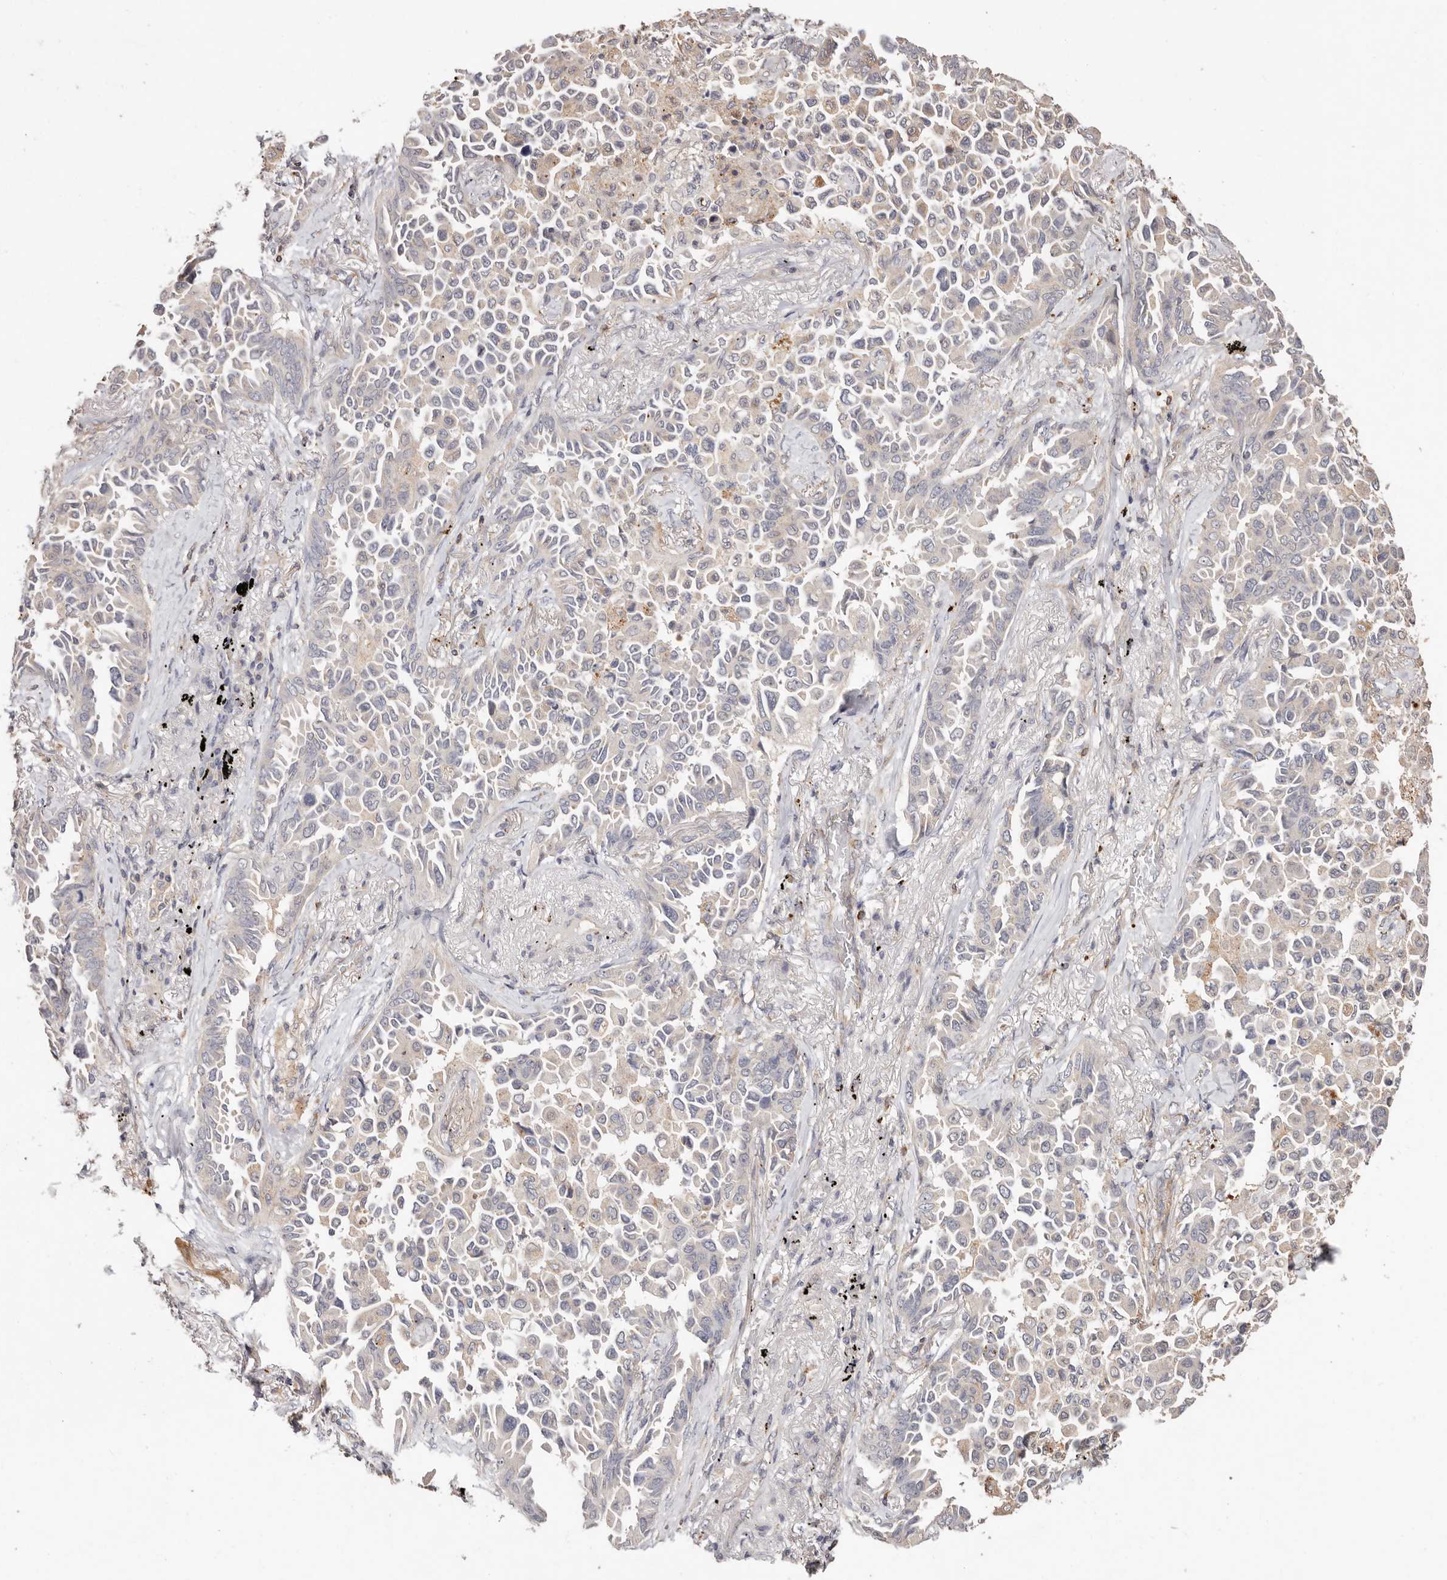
{"staining": {"intensity": "negative", "quantity": "none", "location": "none"}, "tissue": "lung cancer", "cell_type": "Tumor cells", "image_type": "cancer", "snomed": [{"axis": "morphology", "description": "Adenocarcinoma, NOS"}, {"axis": "topography", "description": "Lung"}], "caption": "High power microscopy photomicrograph of an immunohistochemistry histopathology image of lung cancer (adenocarcinoma), revealing no significant staining in tumor cells. (Immunohistochemistry (ihc), brightfield microscopy, high magnification).", "gene": "THBS3", "patient": {"sex": "female", "age": 67}}